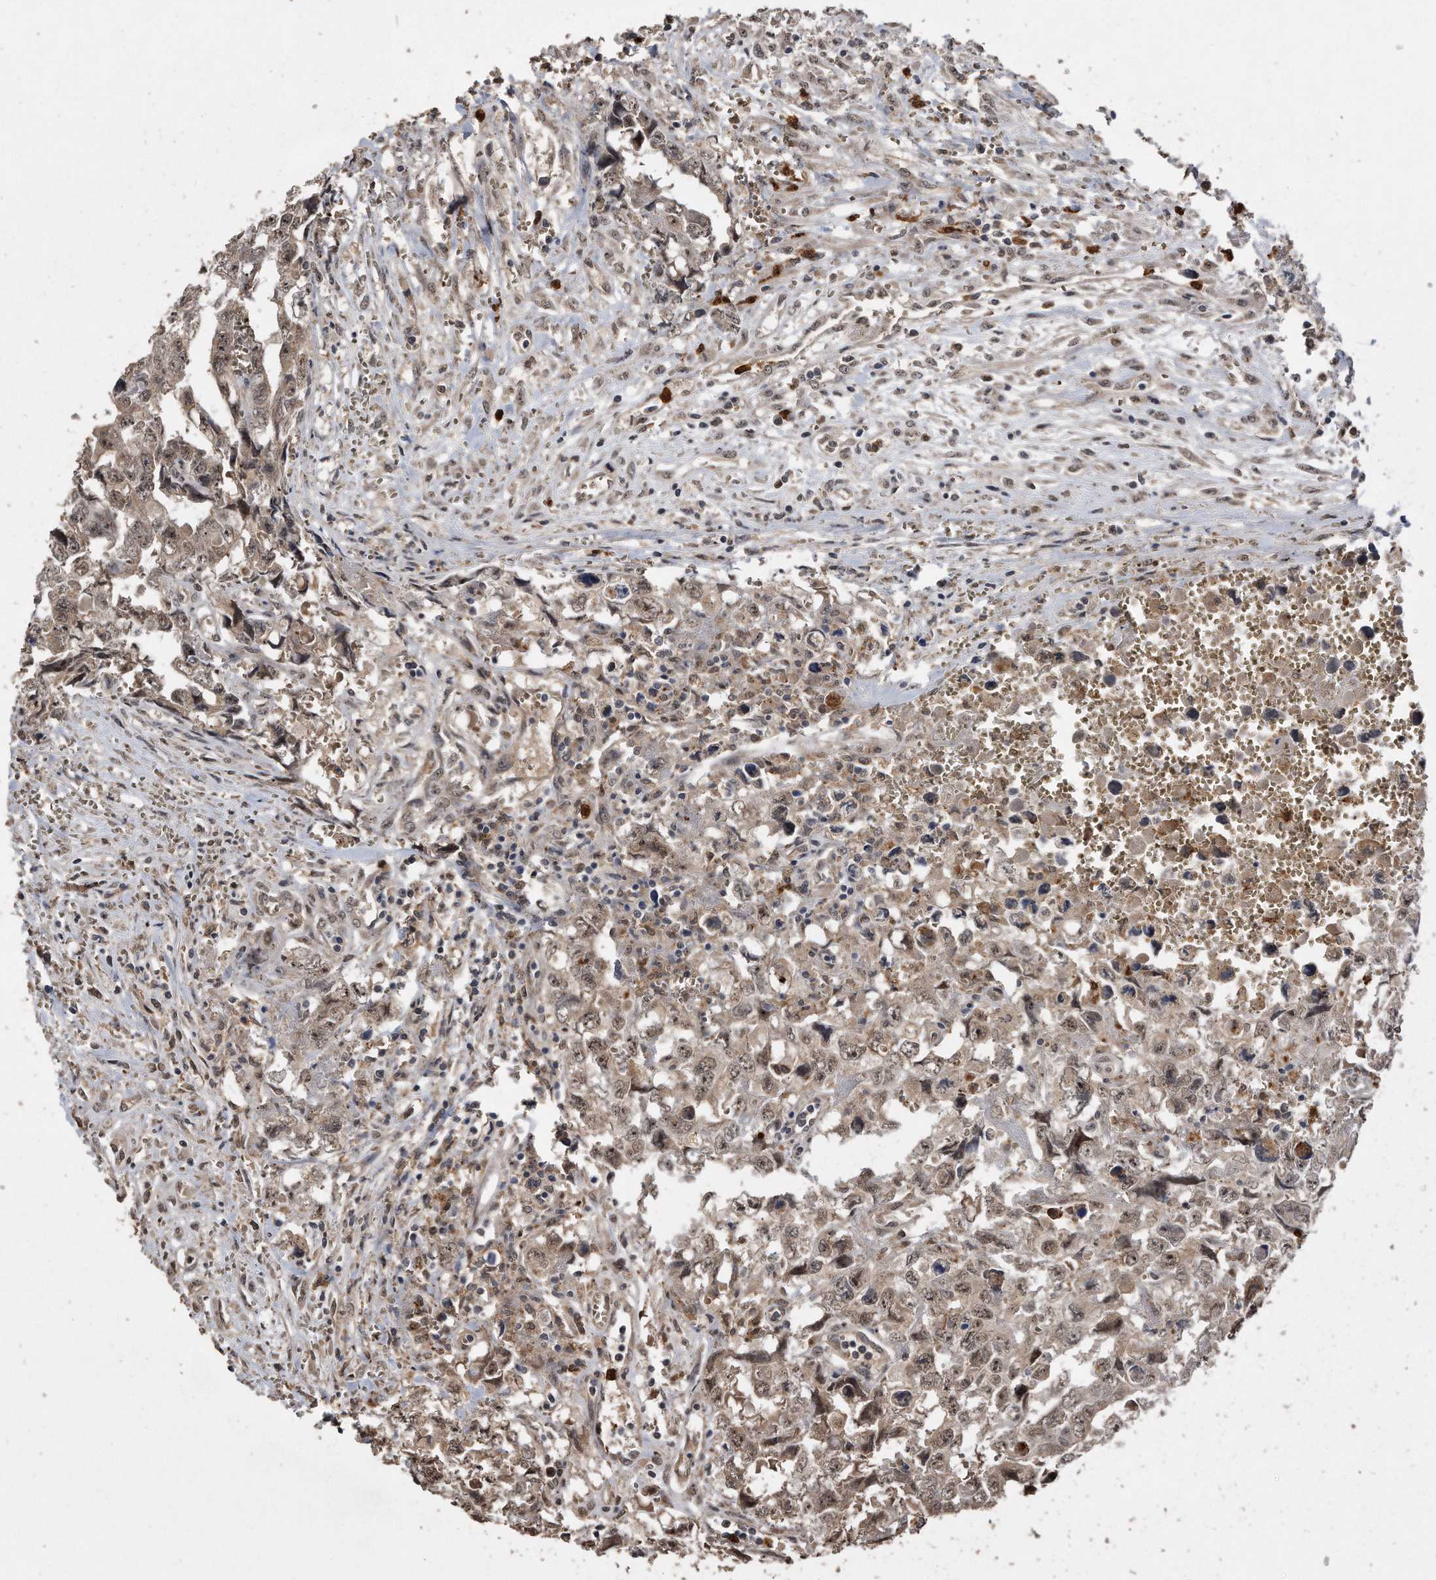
{"staining": {"intensity": "weak", "quantity": ">75%", "location": "cytoplasmic/membranous,nuclear"}, "tissue": "testis cancer", "cell_type": "Tumor cells", "image_type": "cancer", "snomed": [{"axis": "morphology", "description": "Carcinoma, Embryonal, NOS"}, {"axis": "topography", "description": "Testis"}], "caption": "Brown immunohistochemical staining in testis embryonal carcinoma shows weak cytoplasmic/membranous and nuclear expression in about >75% of tumor cells. (Stains: DAB (3,3'-diaminobenzidine) in brown, nuclei in blue, Microscopy: brightfield microscopy at high magnification).", "gene": "PELO", "patient": {"sex": "male", "age": 31}}